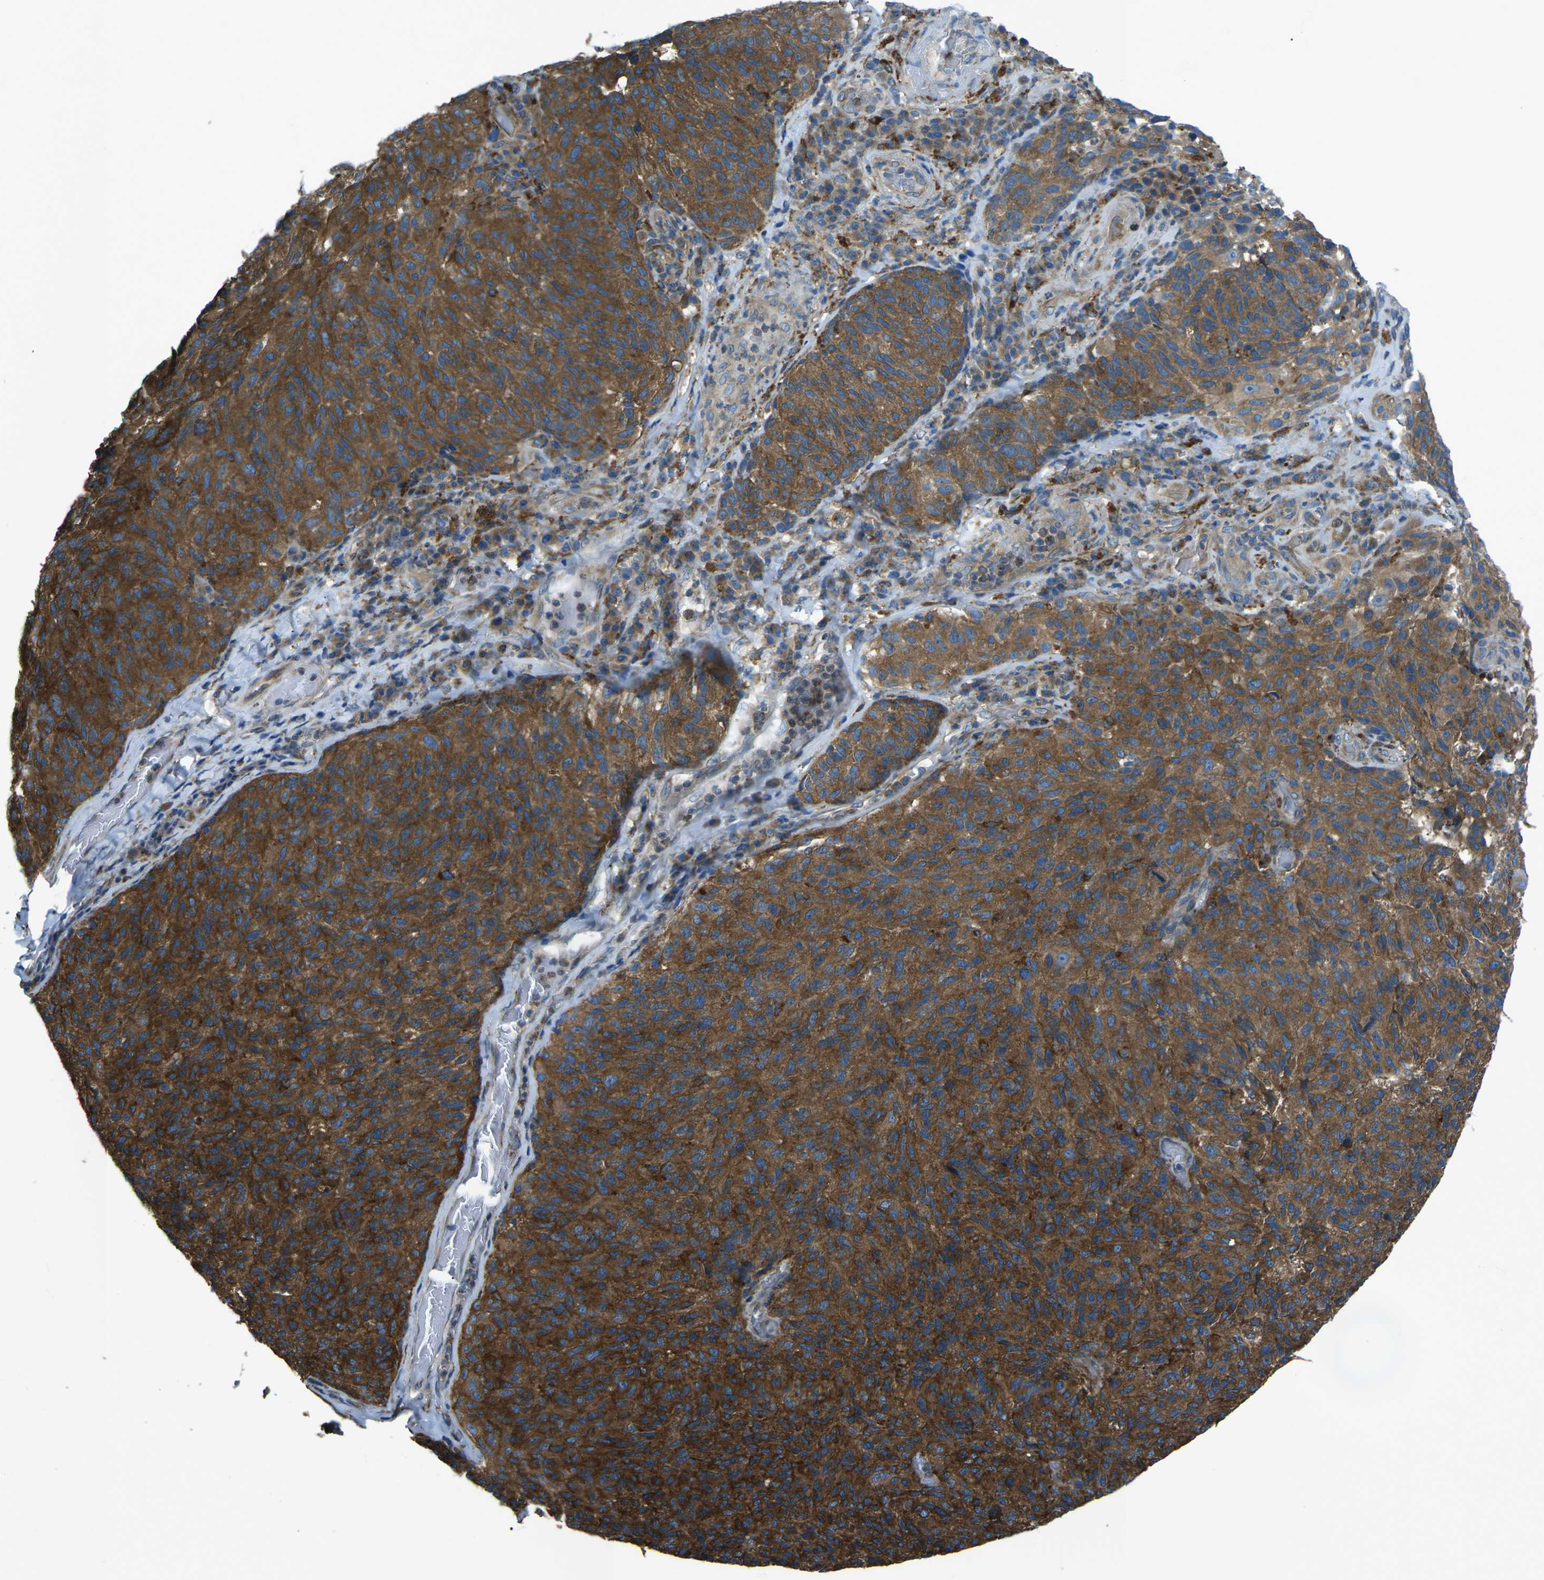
{"staining": {"intensity": "strong", "quantity": ">75%", "location": "cytoplasmic/membranous"}, "tissue": "melanoma", "cell_type": "Tumor cells", "image_type": "cancer", "snomed": [{"axis": "morphology", "description": "Malignant melanoma, NOS"}, {"axis": "topography", "description": "Skin"}], "caption": "Protein analysis of malignant melanoma tissue demonstrates strong cytoplasmic/membranous staining in about >75% of tumor cells.", "gene": "CDK17", "patient": {"sex": "female", "age": 73}}